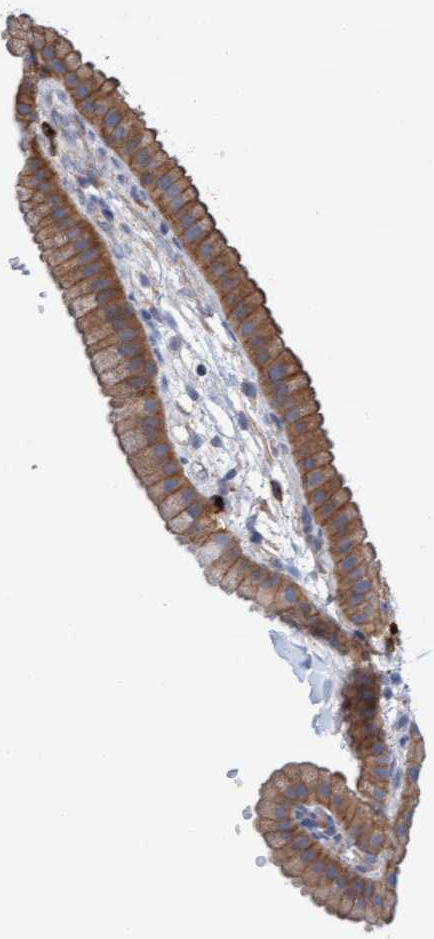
{"staining": {"intensity": "moderate", "quantity": ">75%", "location": "cytoplasmic/membranous"}, "tissue": "gallbladder", "cell_type": "Glandular cells", "image_type": "normal", "snomed": [{"axis": "morphology", "description": "Normal tissue, NOS"}, {"axis": "topography", "description": "Gallbladder"}], "caption": "IHC staining of normal gallbladder, which shows medium levels of moderate cytoplasmic/membranous positivity in about >75% of glandular cells indicating moderate cytoplasmic/membranous protein expression. The staining was performed using DAB (brown) for protein detection and nuclei were counterstained in hematoxylin (blue).", "gene": "MMP8", "patient": {"sex": "female", "age": 64}}